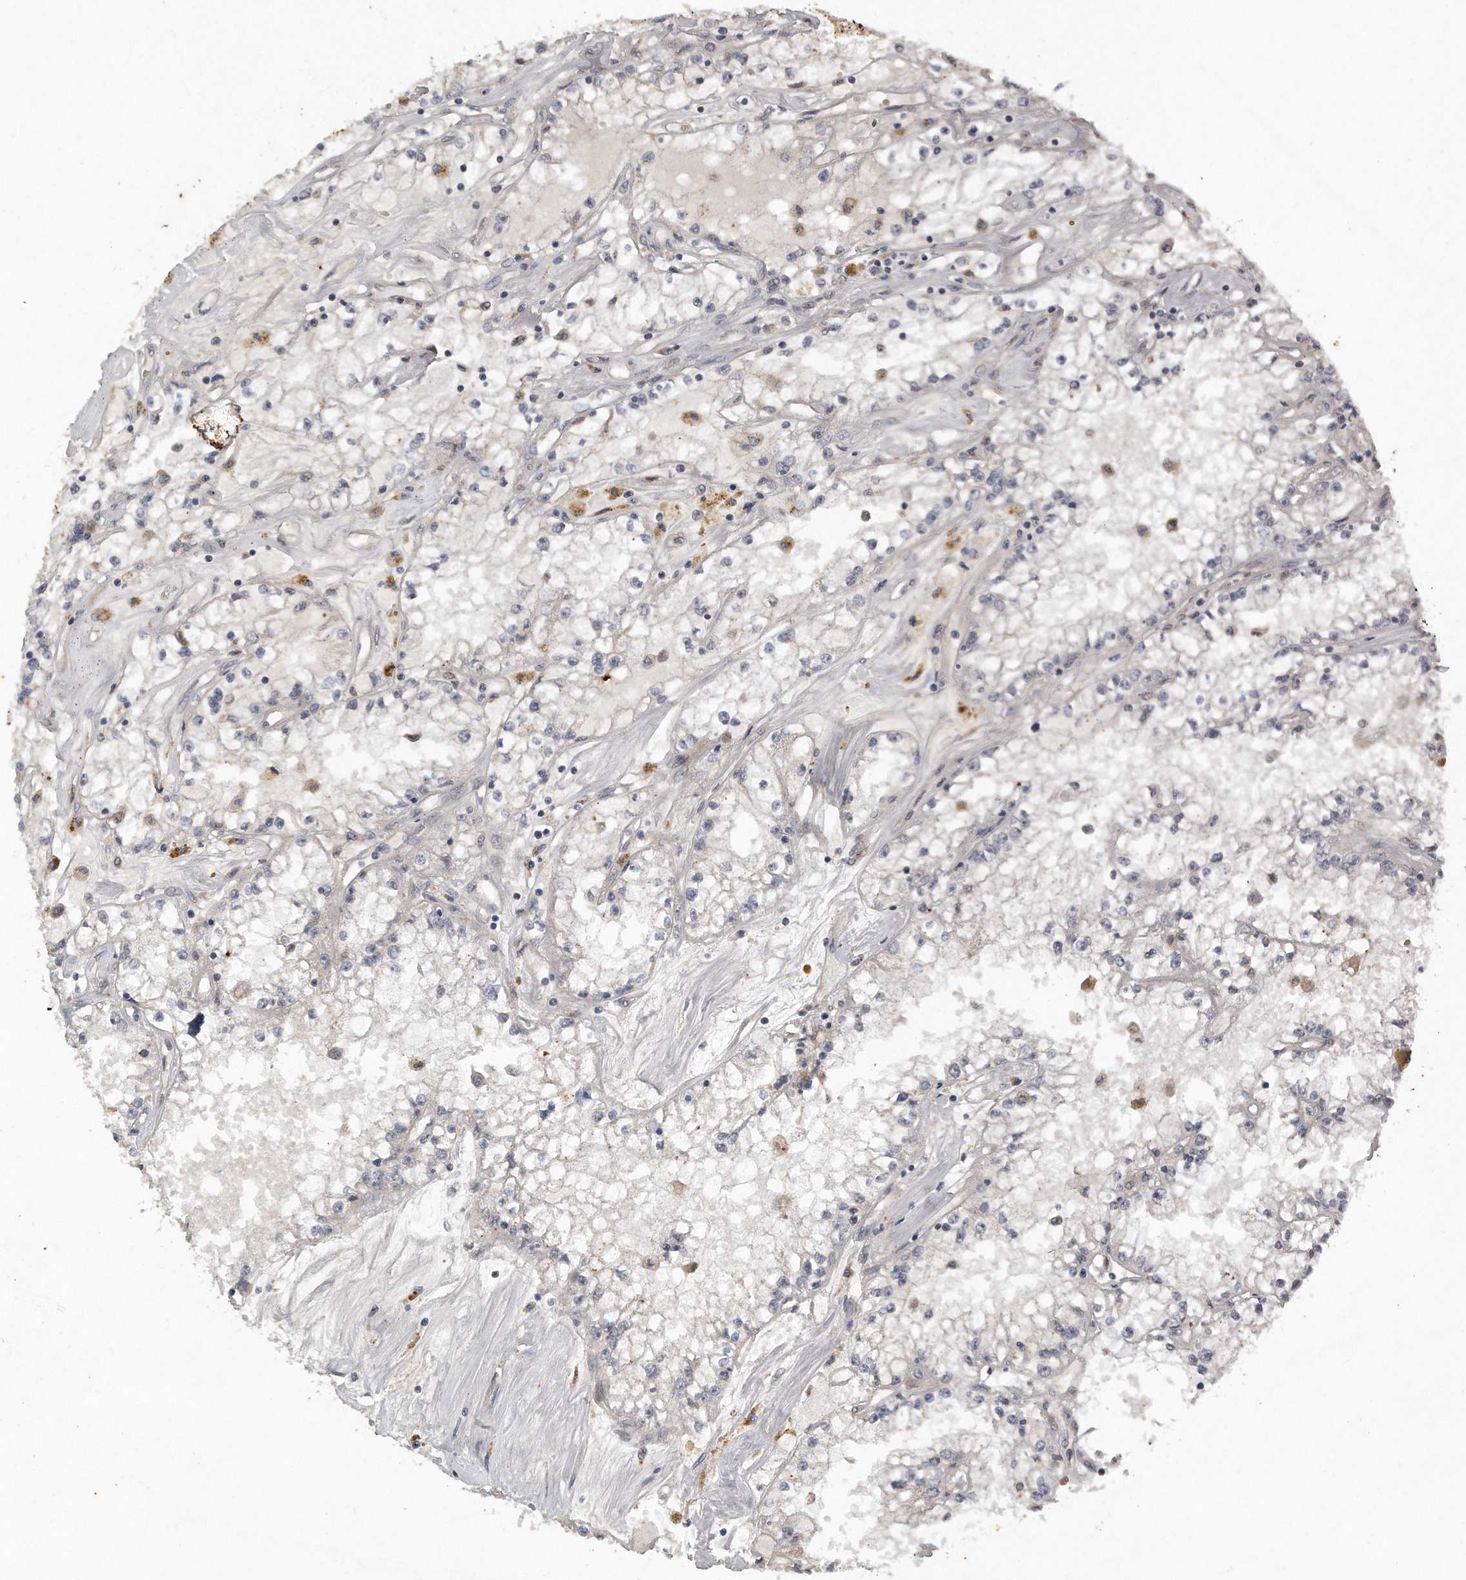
{"staining": {"intensity": "negative", "quantity": "none", "location": "none"}, "tissue": "renal cancer", "cell_type": "Tumor cells", "image_type": "cancer", "snomed": [{"axis": "morphology", "description": "Adenocarcinoma, NOS"}, {"axis": "topography", "description": "Kidney"}], "caption": "Protein analysis of adenocarcinoma (renal) demonstrates no significant positivity in tumor cells. Brightfield microscopy of immunohistochemistry stained with DAB (3,3'-diaminobenzidine) (brown) and hematoxylin (blue), captured at high magnification.", "gene": "CAMK1", "patient": {"sex": "male", "age": 56}}